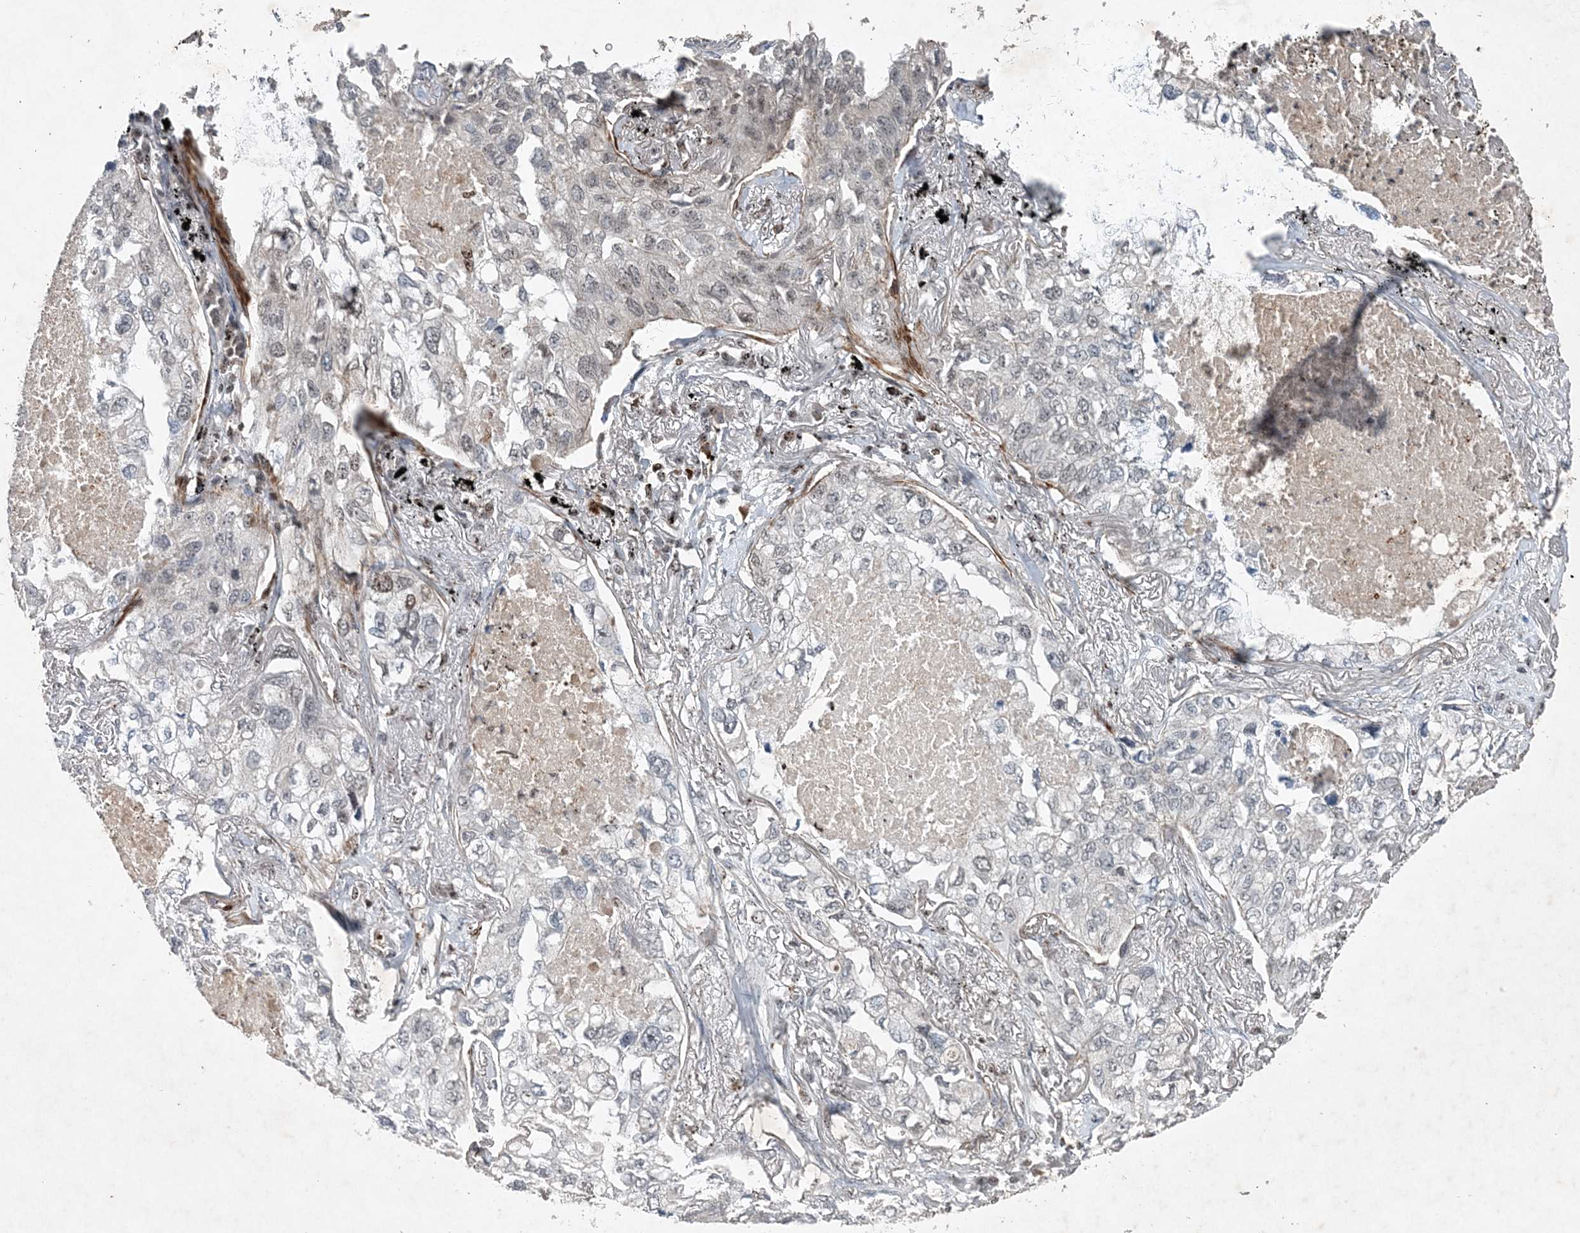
{"staining": {"intensity": "negative", "quantity": "none", "location": "none"}, "tissue": "lung cancer", "cell_type": "Tumor cells", "image_type": "cancer", "snomed": [{"axis": "morphology", "description": "Adenocarcinoma, NOS"}, {"axis": "topography", "description": "Lung"}], "caption": "Tumor cells show no significant protein positivity in adenocarcinoma (lung).", "gene": "QTRT2", "patient": {"sex": "male", "age": 65}}